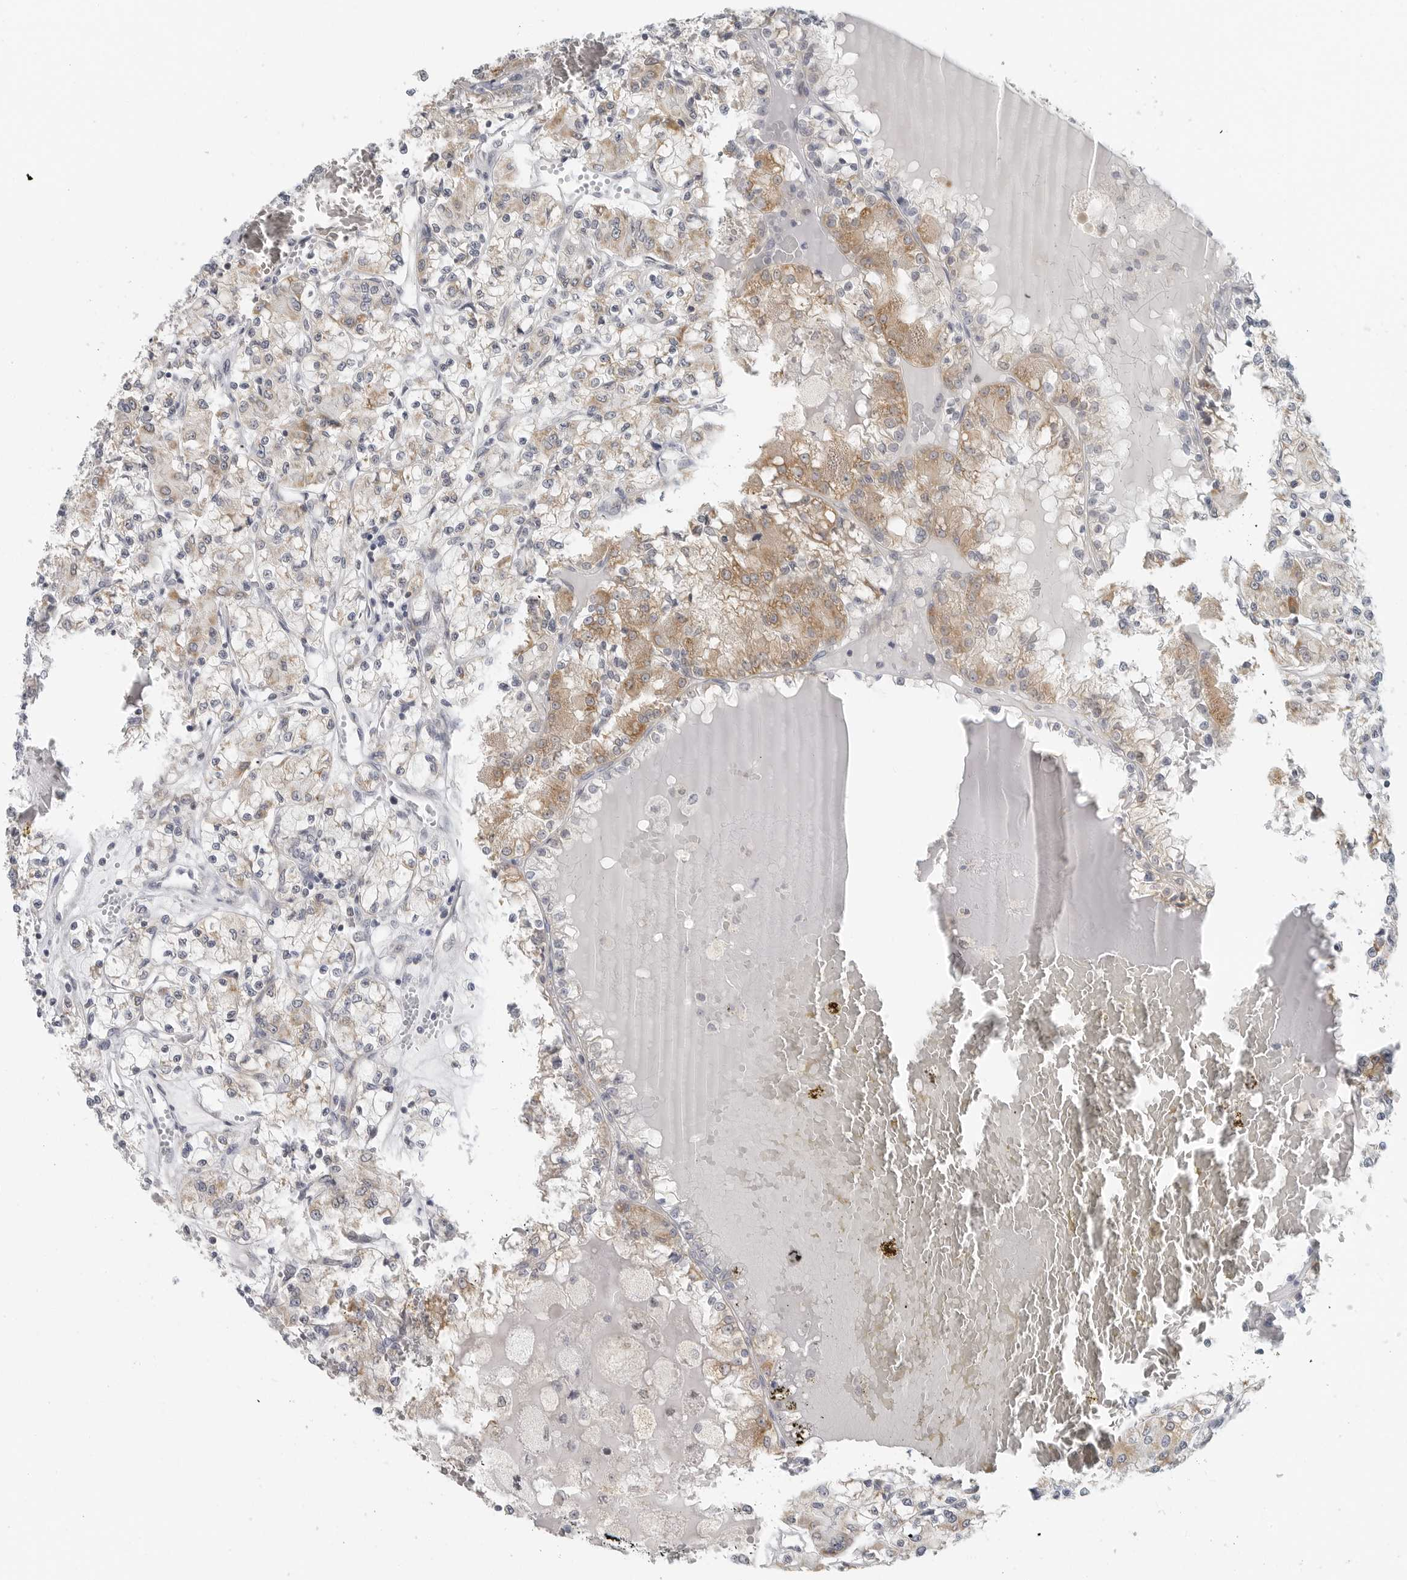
{"staining": {"intensity": "moderate", "quantity": "<25%", "location": "cytoplasmic/membranous"}, "tissue": "renal cancer", "cell_type": "Tumor cells", "image_type": "cancer", "snomed": [{"axis": "morphology", "description": "Adenocarcinoma, NOS"}, {"axis": "topography", "description": "Kidney"}], "caption": "Immunohistochemistry (IHC) micrograph of neoplastic tissue: renal adenocarcinoma stained using immunohistochemistry exhibits low levels of moderate protein expression localized specifically in the cytoplasmic/membranous of tumor cells, appearing as a cytoplasmic/membranous brown color.", "gene": "IL12RB2", "patient": {"sex": "female", "age": 59}}